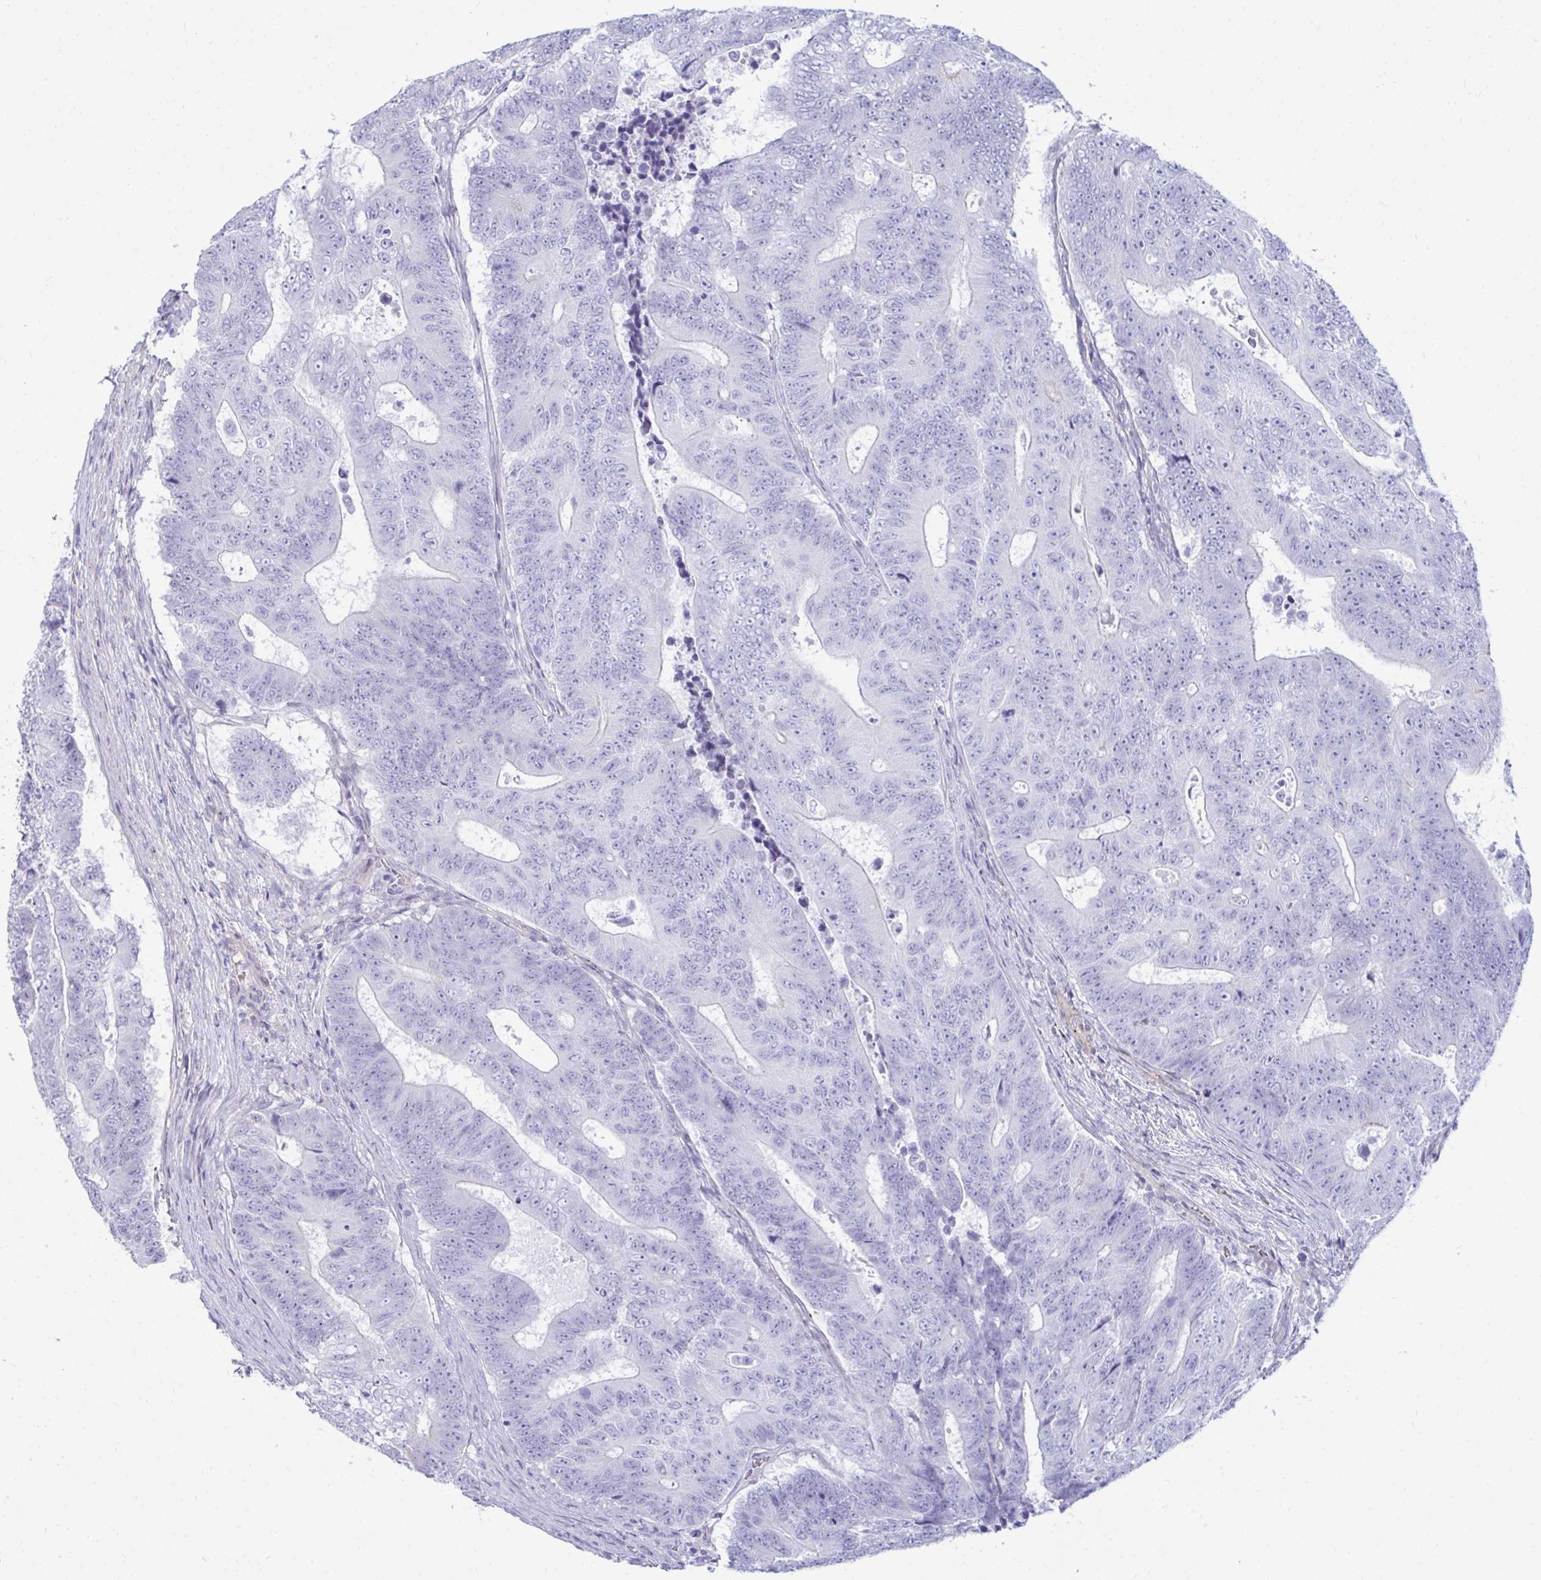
{"staining": {"intensity": "negative", "quantity": "none", "location": "none"}, "tissue": "colorectal cancer", "cell_type": "Tumor cells", "image_type": "cancer", "snomed": [{"axis": "morphology", "description": "Adenocarcinoma, NOS"}, {"axis": "topography", "description": "Colon"}], "caption": "The photomicrograph demonstrates no significant expression in tumor cells of colorectal cancer (adenocarcinoma). (Brightfield microscopy of DAB immunohistochemistry at high magnification).", "gene": "UBL3", "patient": {"sex": "female", "age": 48}}